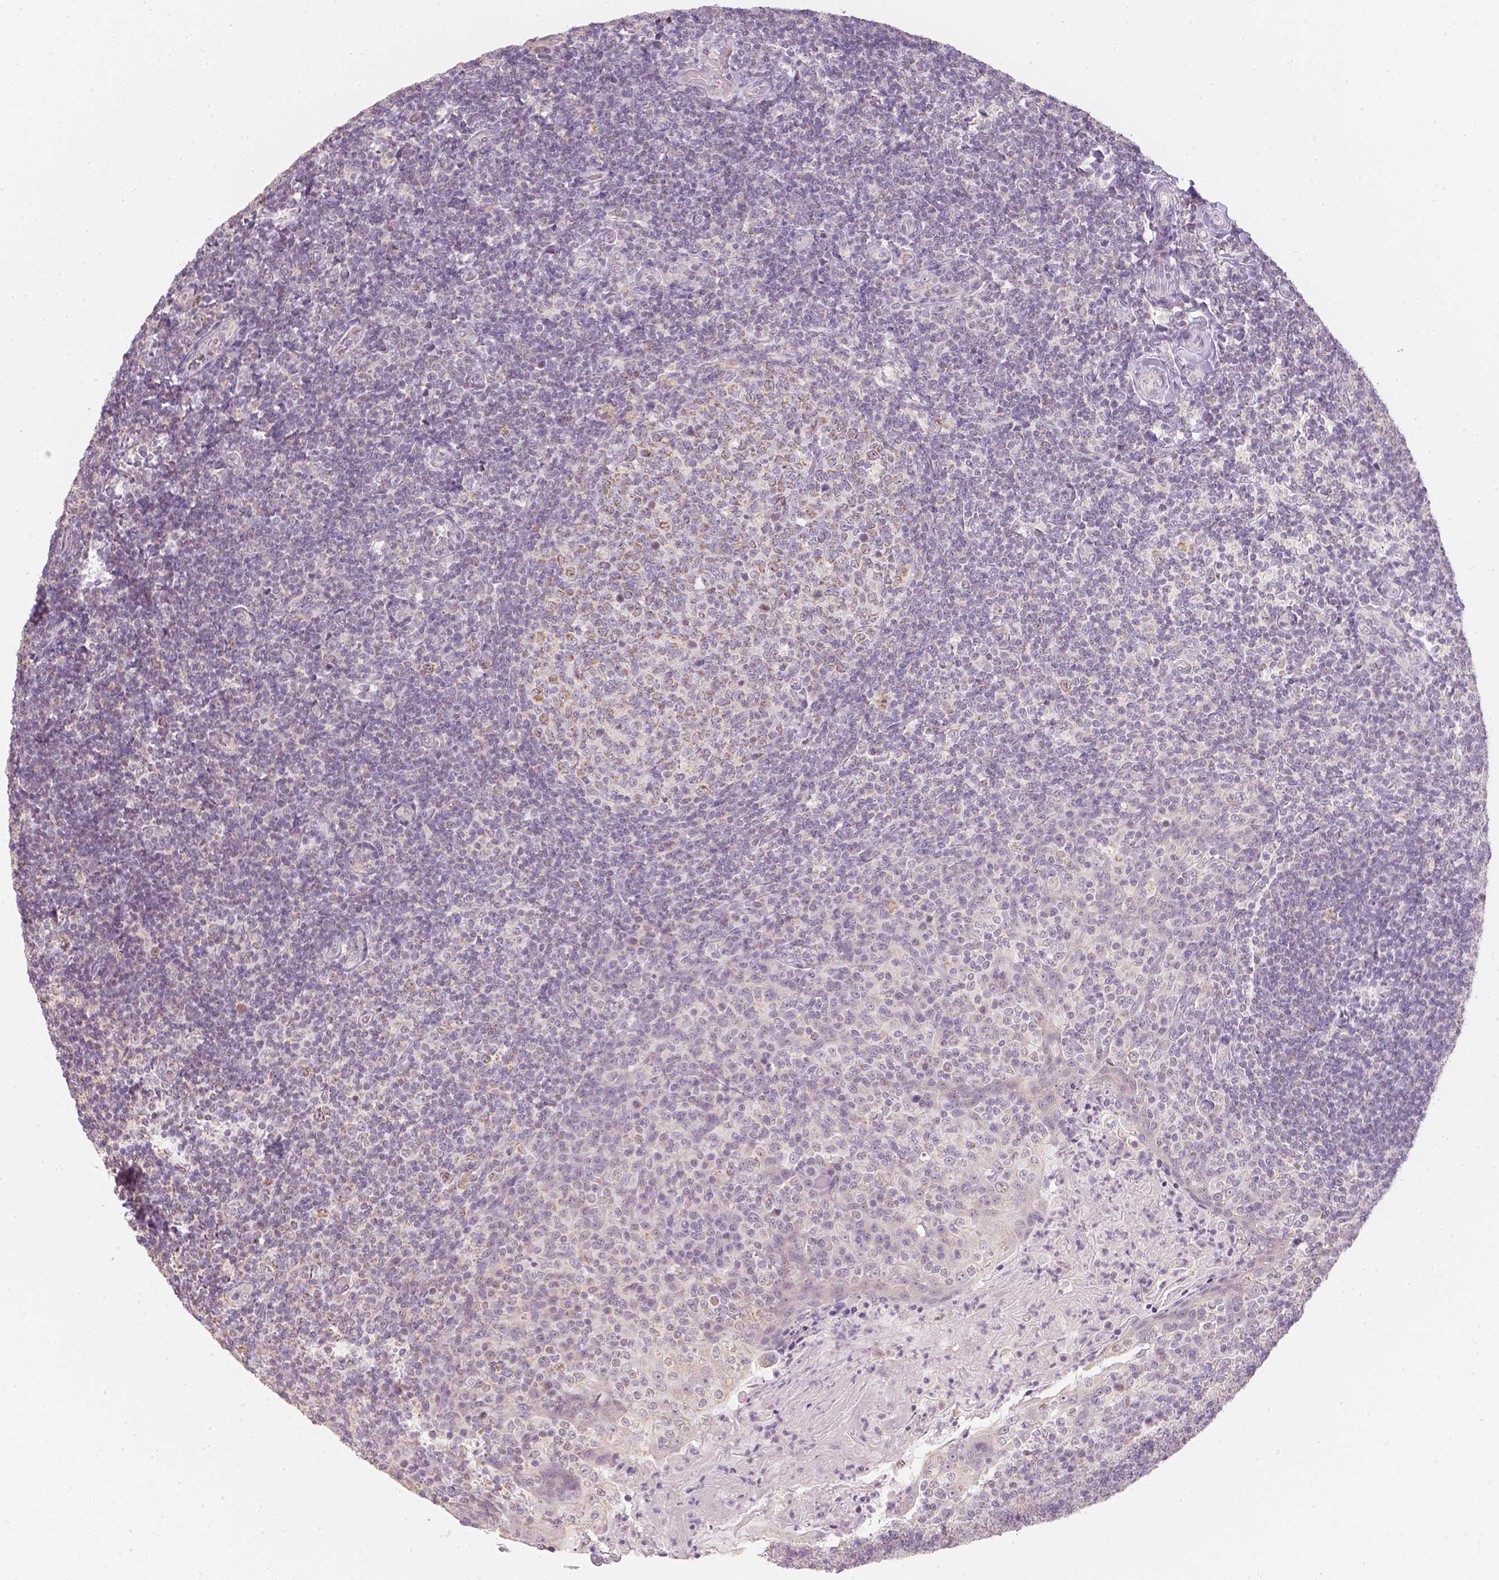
{"staining": {"intensity": "moderate", "quantity": "25%-75%", "location": "cytoplasmic/membranous"}, "tissue": "tonsil", "cell_type": "Germinal center cells", "image_type": "normal", "snomed": [{"axis": "morphology", "description": "Normal tissue, NOS"}, {"axis": "topography", "description": "Tonsil"}], "caption": "Moderate cytoplasmic/membranous protein expression is present in about 25%-75% of germinal center cells in tonsil. The staining was performed using DAB, with brown indicating positive protein expression. Nuclei are stained blue with hematoxylin.", "gene": "NVL", "patient": {"sex": "female", "age": 10}}